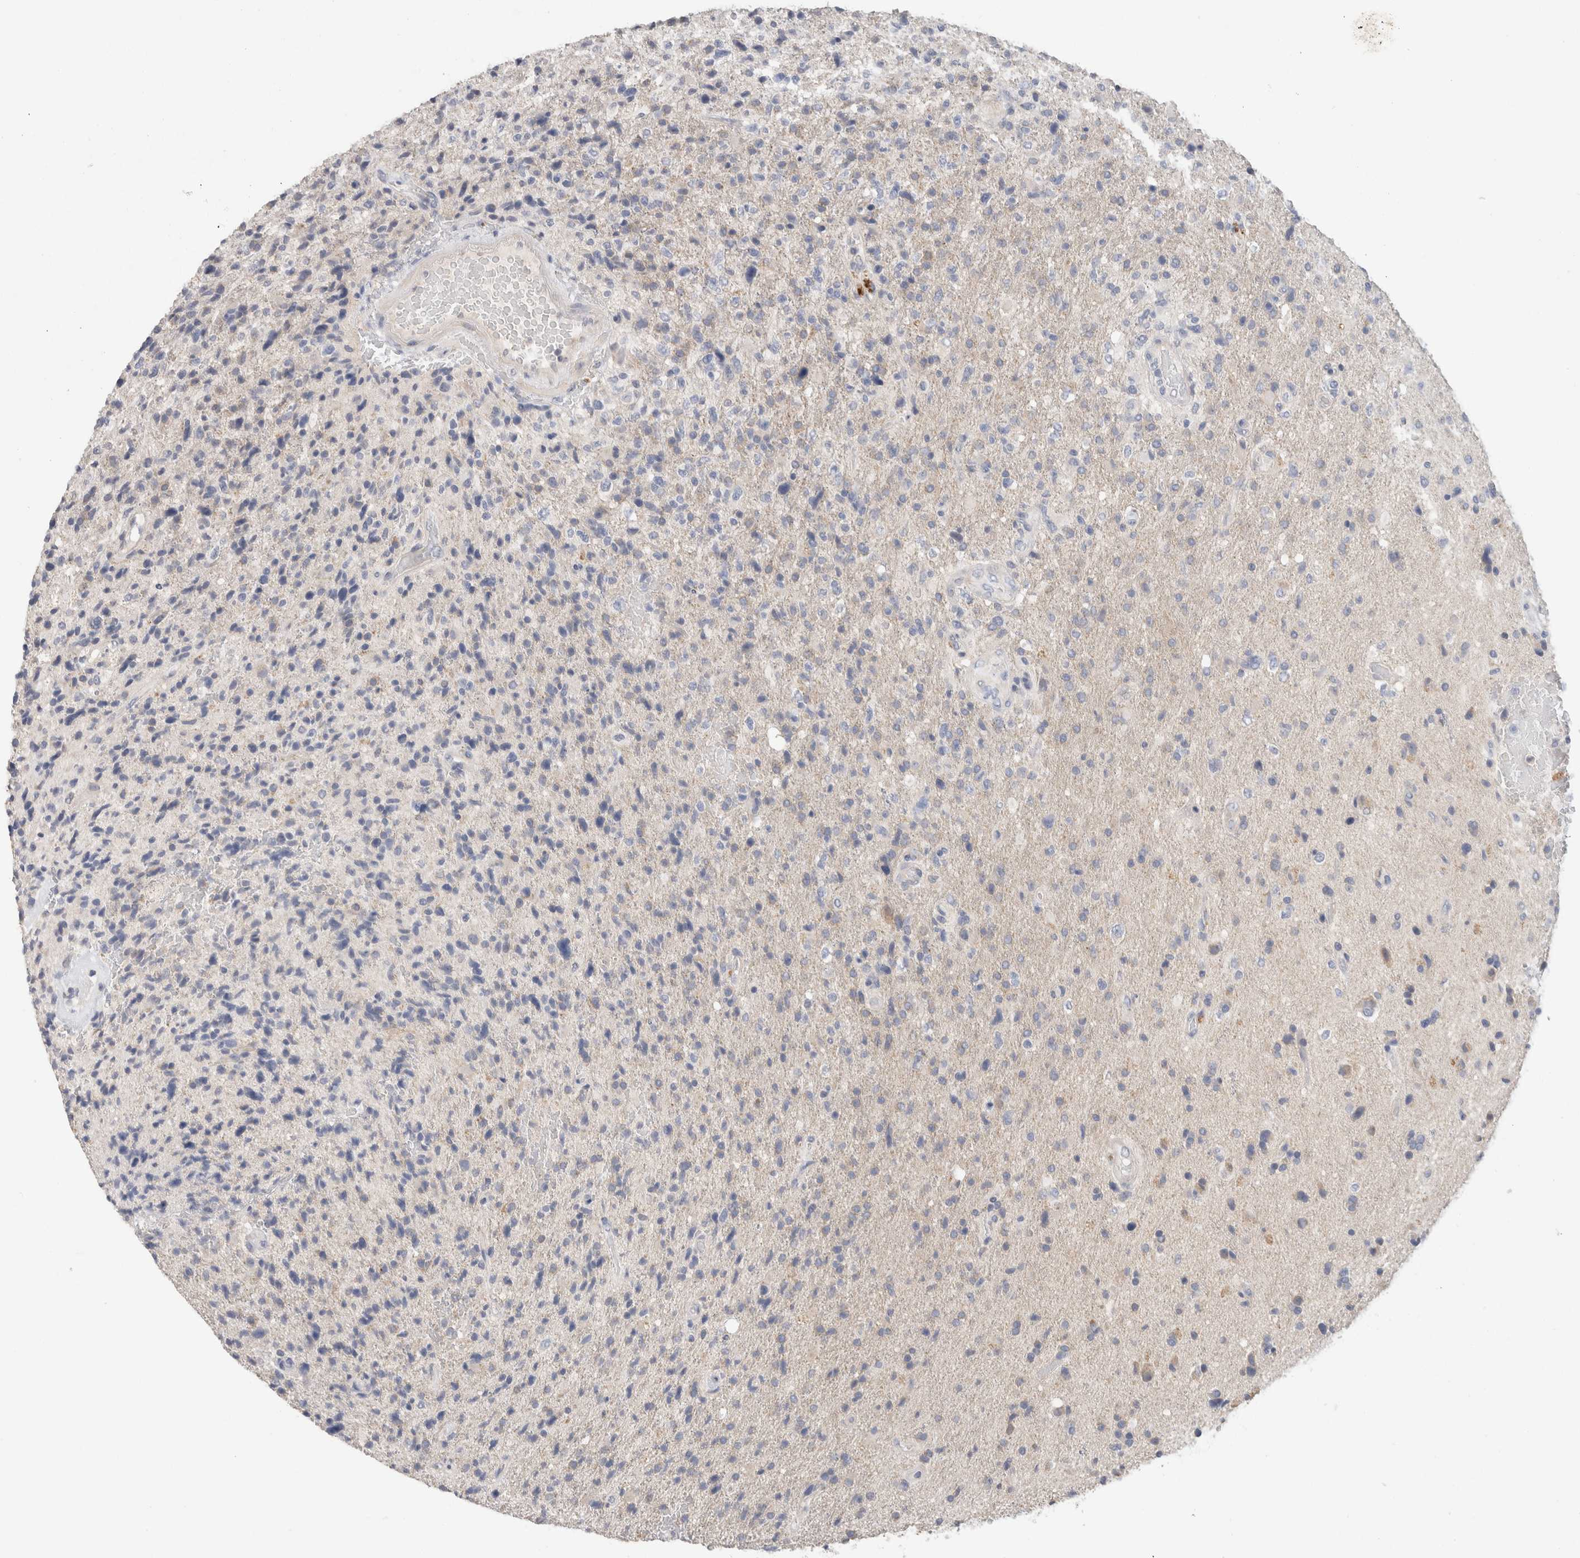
{"staining": {"intensity": "negative", "quantity": "none", "location": "none"}, "tissue": "glioma", "cell_type": "Tumor cells", "image_type": "cancer", "snomed": [{"axis": "morphology", "description": "Glioma, malignant, High grade"}, {"axis": "topography", "description": "Brain"}], "caption": "A photomicrograph of human malignant glioma (high-grade) is negative for staining in tumor cells.", "gene": "MPP2", "patient": {"sex": "male", "age": 72}}